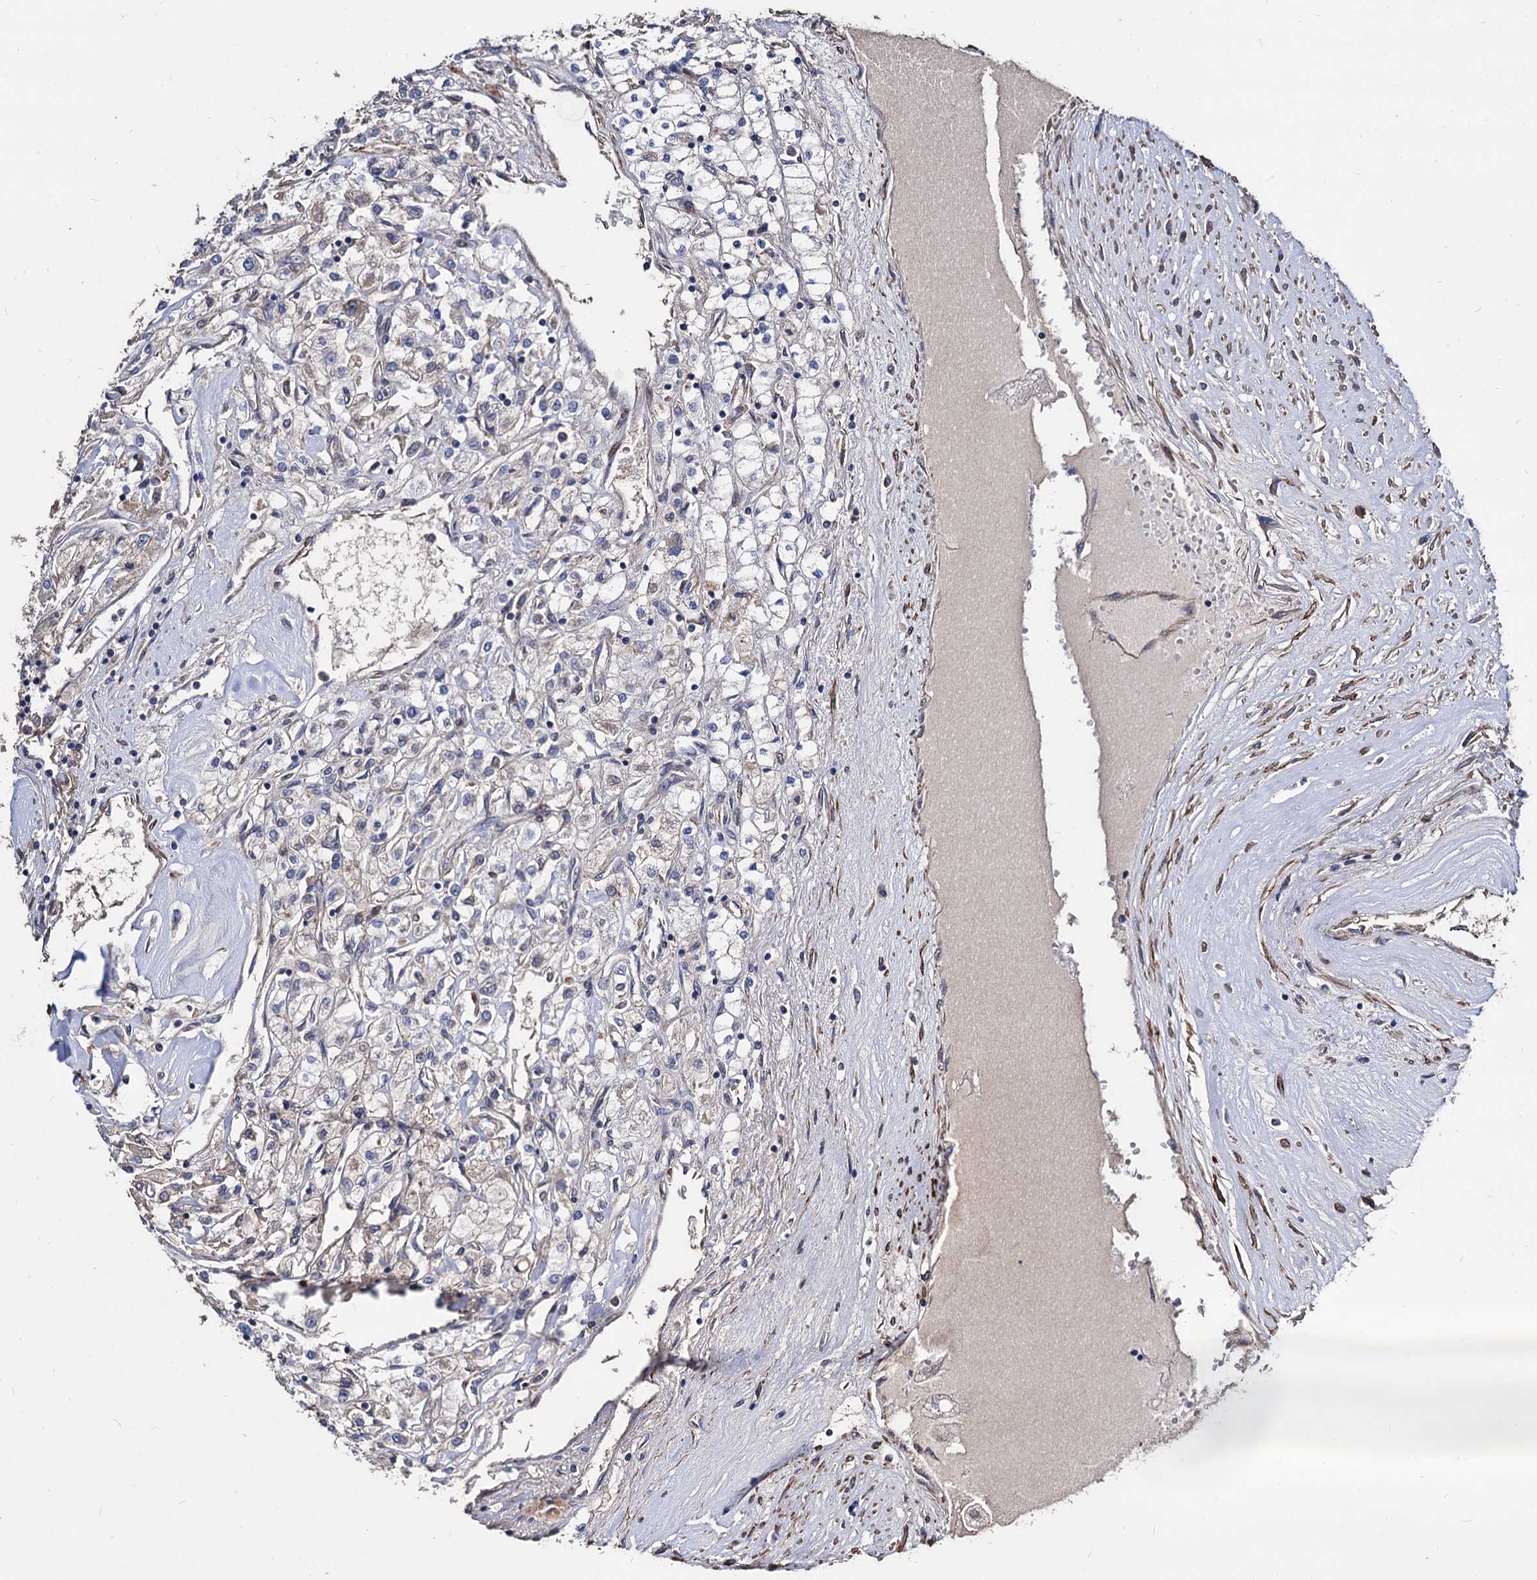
{"staining": {"intensity": "weak", "quantity": "<25%", "location": "cytoplasmic/membranous"}, "tissue": "renal cancer", "cell_type": "Tumor cells", "image_type": "cancer", "snomed": [{"axis": "morphology", "description": "Adenocarcinoma, NOS"}, {"axis": "topography", "description": "Kidney"}], "caption": "This image is of renal cancer (adenocarcinoma) stained with IHC to label a protein in brown with the nuclei are counter-stained blue. There is no positivity in tumor cells.", "gene": "WDR11", "patient": {"sex": "male", "age": 80}}